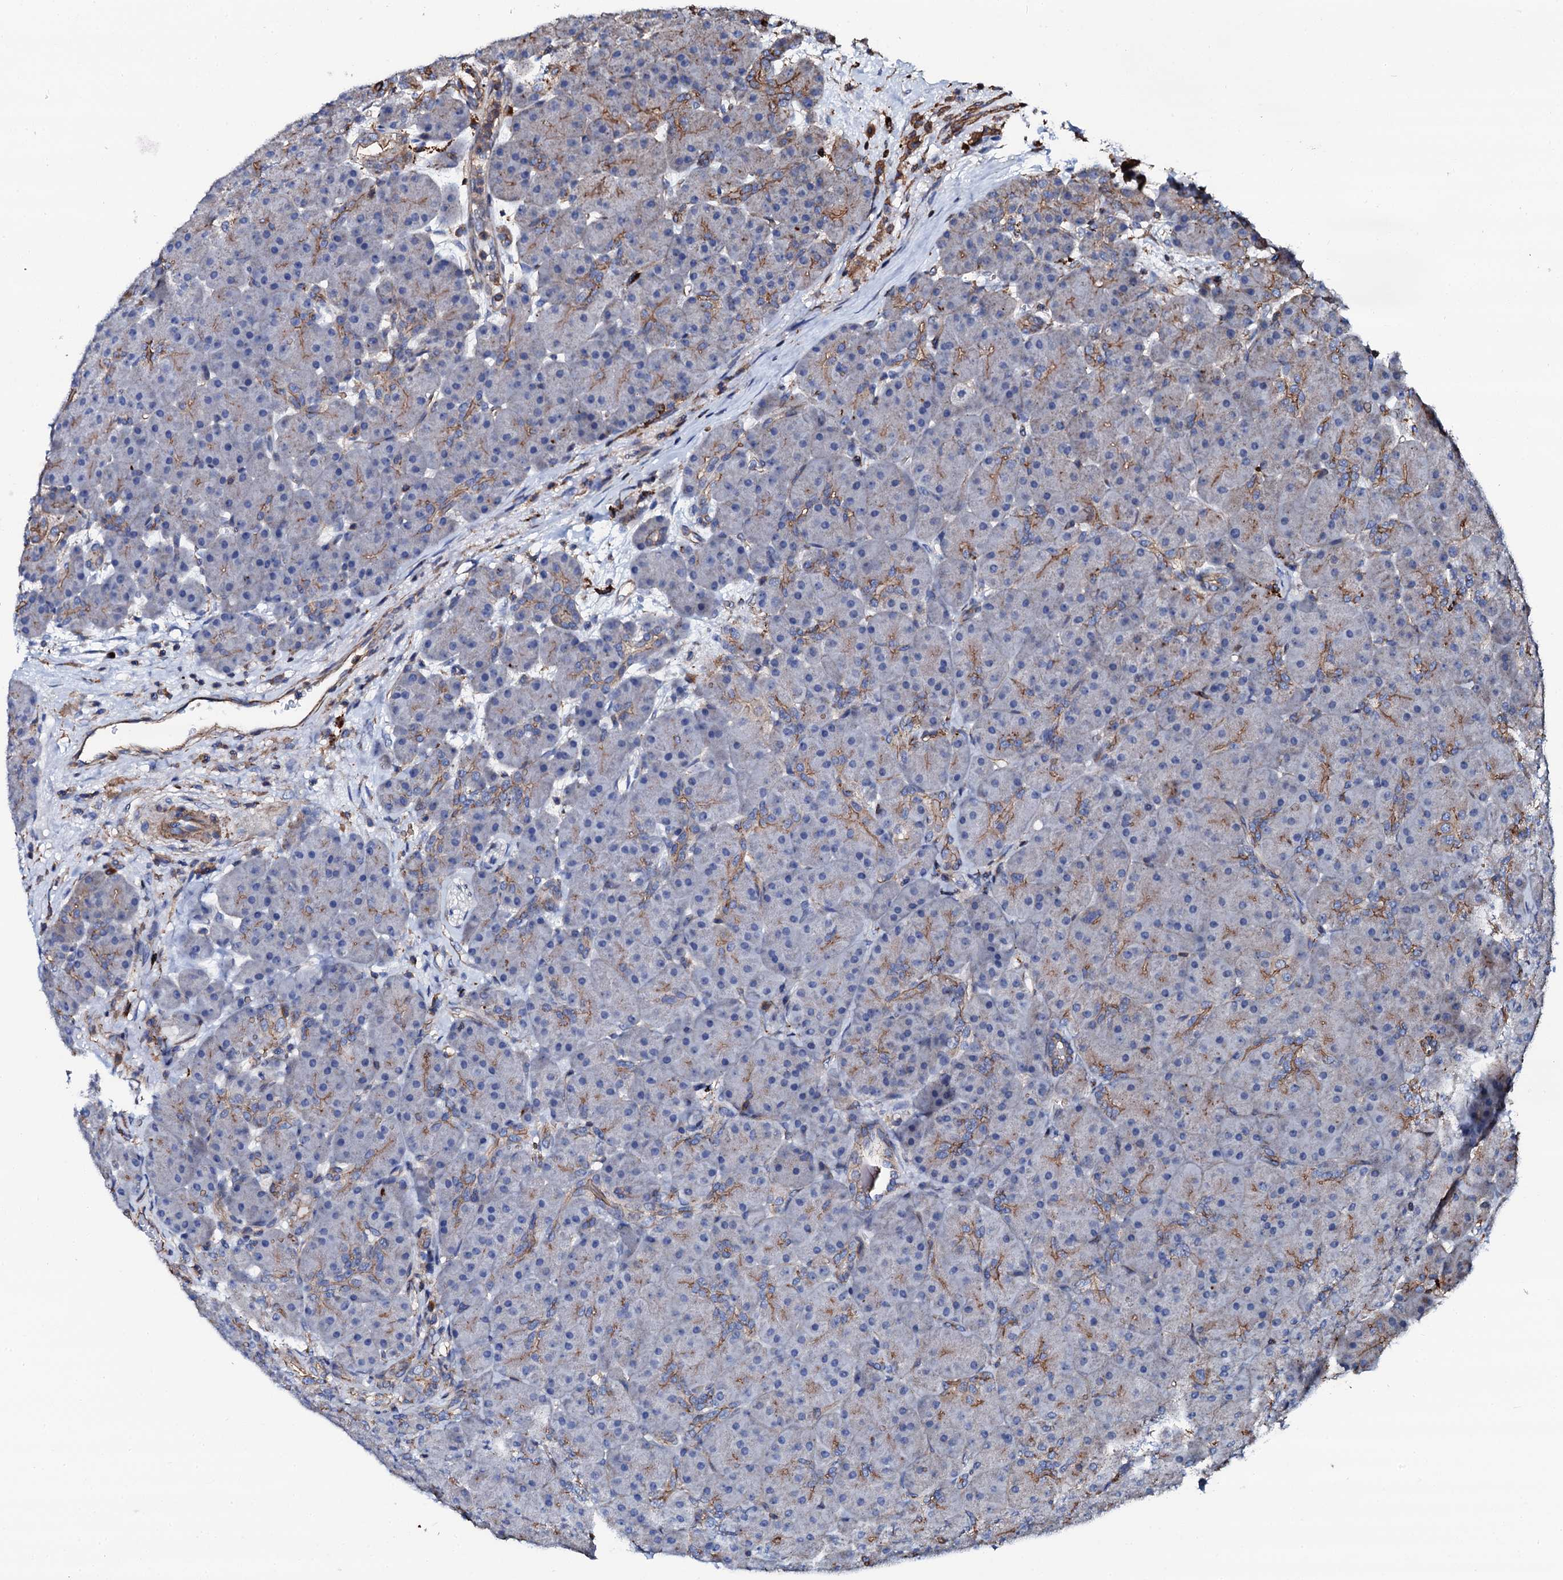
{"staining": {"intensity": "moderate", "quantity": "<25%", "location": "cytoplasmic/membranous"}, "tissue": "pancreas", "cell_type": "Exocrine glandular cells", "image_type": "normal", "snomed": [{"axis": "morphology", "description": "Normal tissue, NOS"}, {"axis": "topography", "description": "Pancreas"}], "caption": "Immunohistochemistry micrograph of normal pancreas: pancreas stained using IHC demonstrates low levels of moderate protein expression localized specifically in the cytoplasmic/membranous of exocrine glandular cells, appearing as a cytoplasmic/membranous brown color.", "gene": "INTS10", "patient": {"sex": "male", "age": 66}}